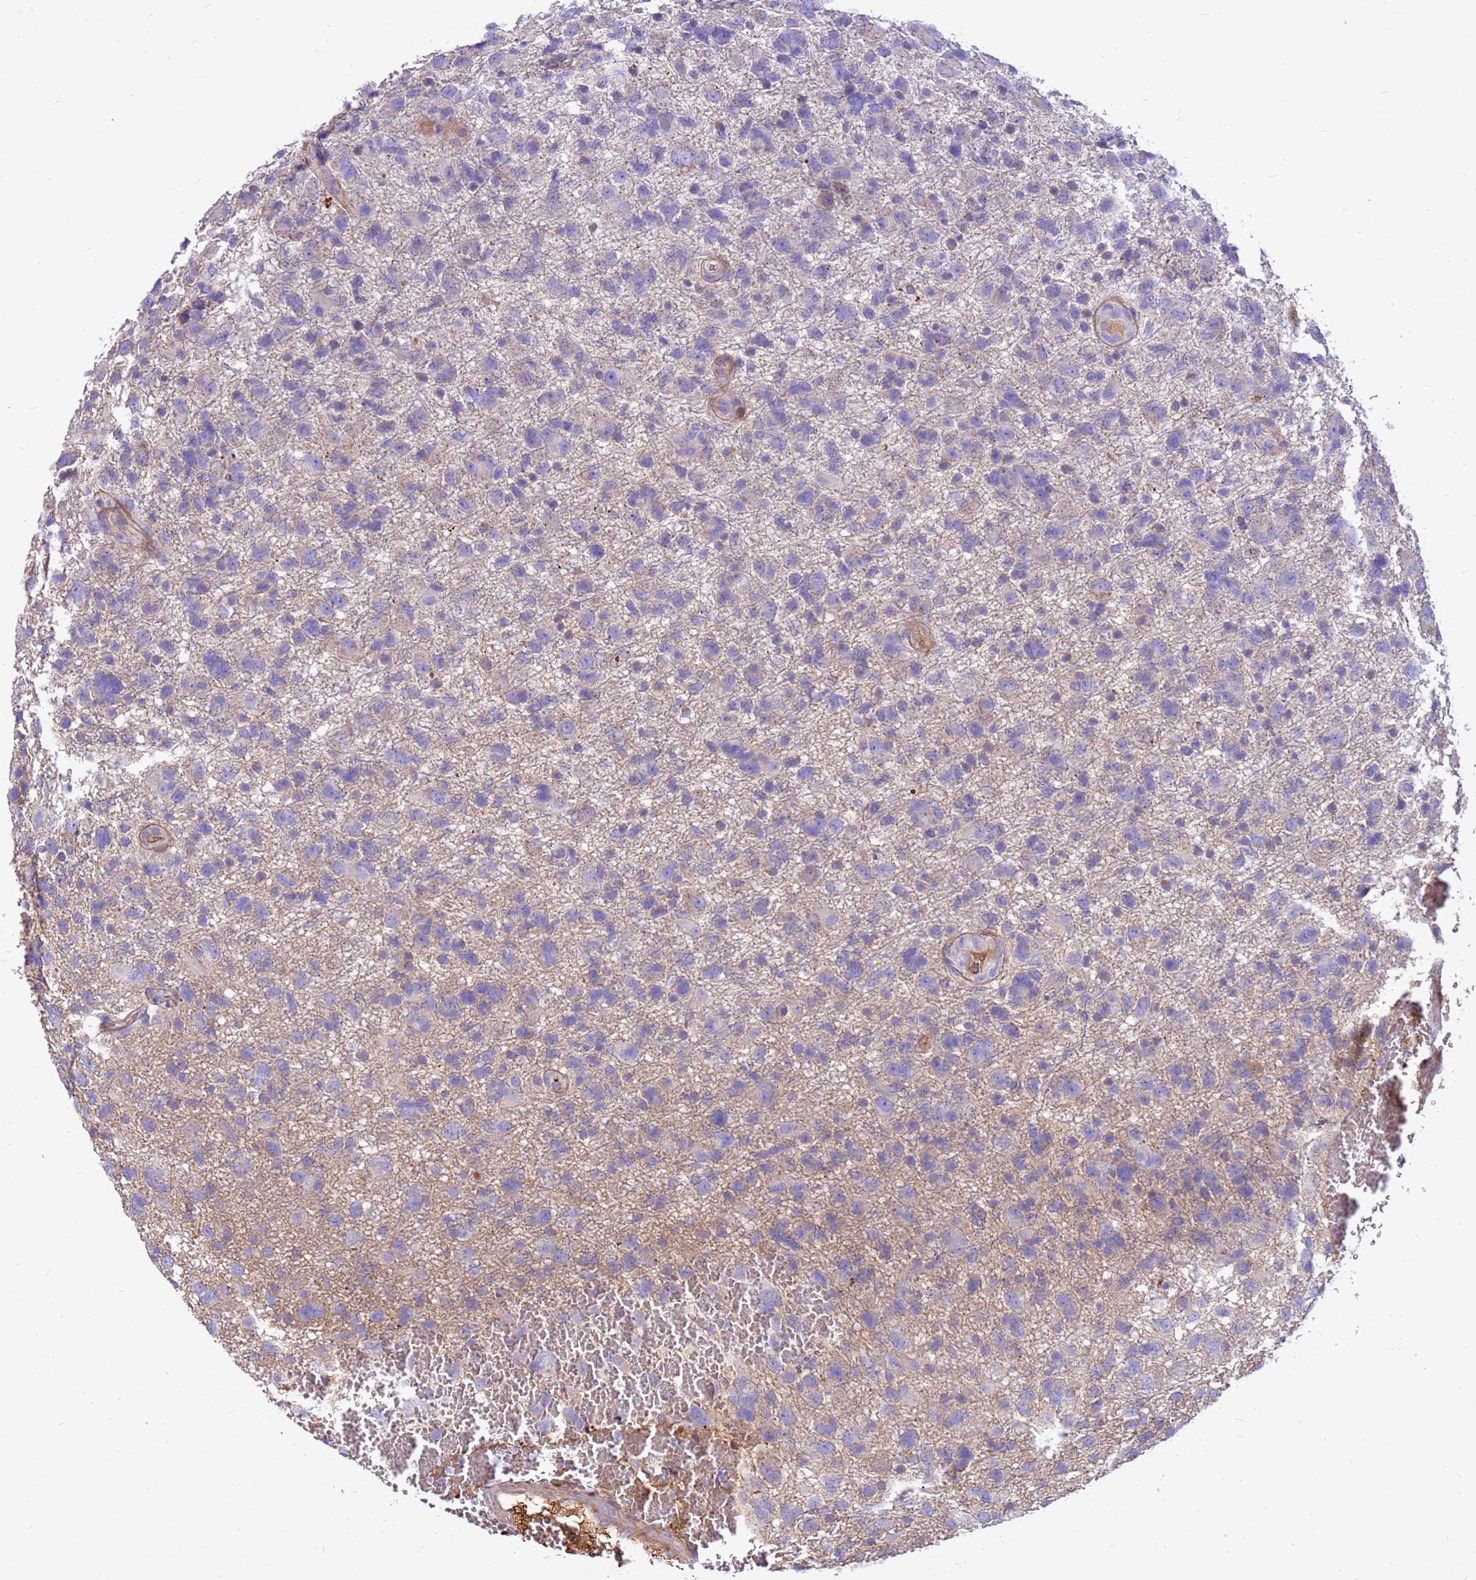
{"staining": {"intensity": "negative", "quantity": "none", "location": "none"}, "tissue": "glioma", "cell_type": "Tumor cells", "image_type": "cancer", "snomed": [{"axis": "morphology", "description": "Glioma, malignant, High grade"}, {"axis": "topography", "description": "Brain"}], "caption": "Immunohistochemistry (IHC) of human glioma exhibits no expression in tumor cells. The staining is performed using DAB (3,3'-diaminobenzidine) brown chromogen with nuclei counter-stained in using hematoxylin.", "gene": "CRHBP", "patient": {"sex": "male", "age": 61}}